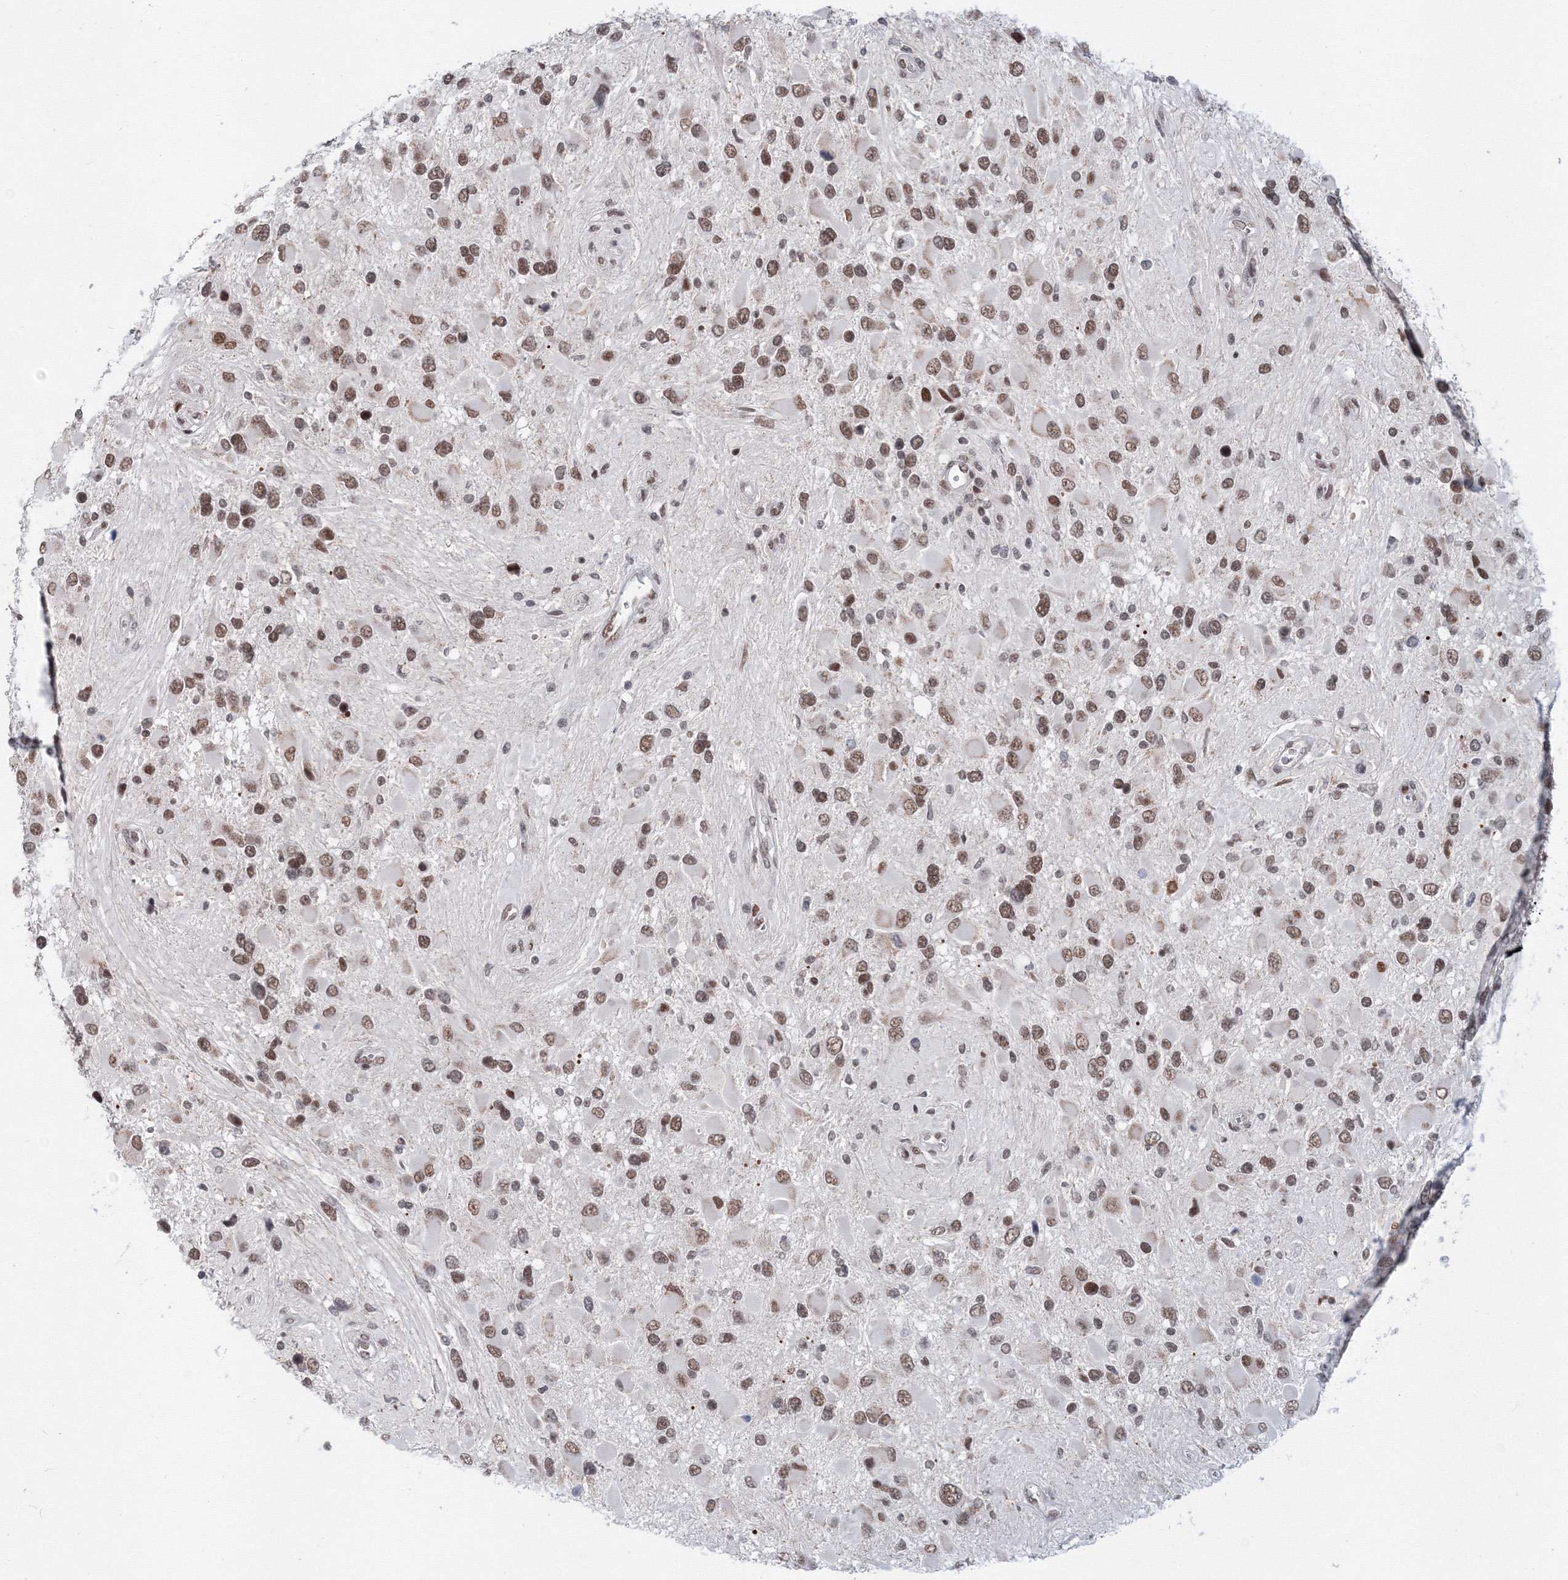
{"staining": {"intensity": "moderate", "quantity": ">75%", "location": "nuclear"}, "tissue": "glioma", "cell_type": "Tumor cells", "image_type": "cancer", "snomed": [{"axis": "morphology", "description": "Glioma, malignant, High grade"}, {"axis": "topography", "description": "Brain"}], "caption": "Immunohistochemistry (IHC) photomicrograph of neoplastic tissue: glioma stained using immunohistochemistry (IHC) exhibits medium levels of moderate protein expression localized specifically in the nuclear of tumor cells, appearing as a nuclear brown color.", "gene": "SF3B6", "patient": {"sex": "male", "age": 53}}